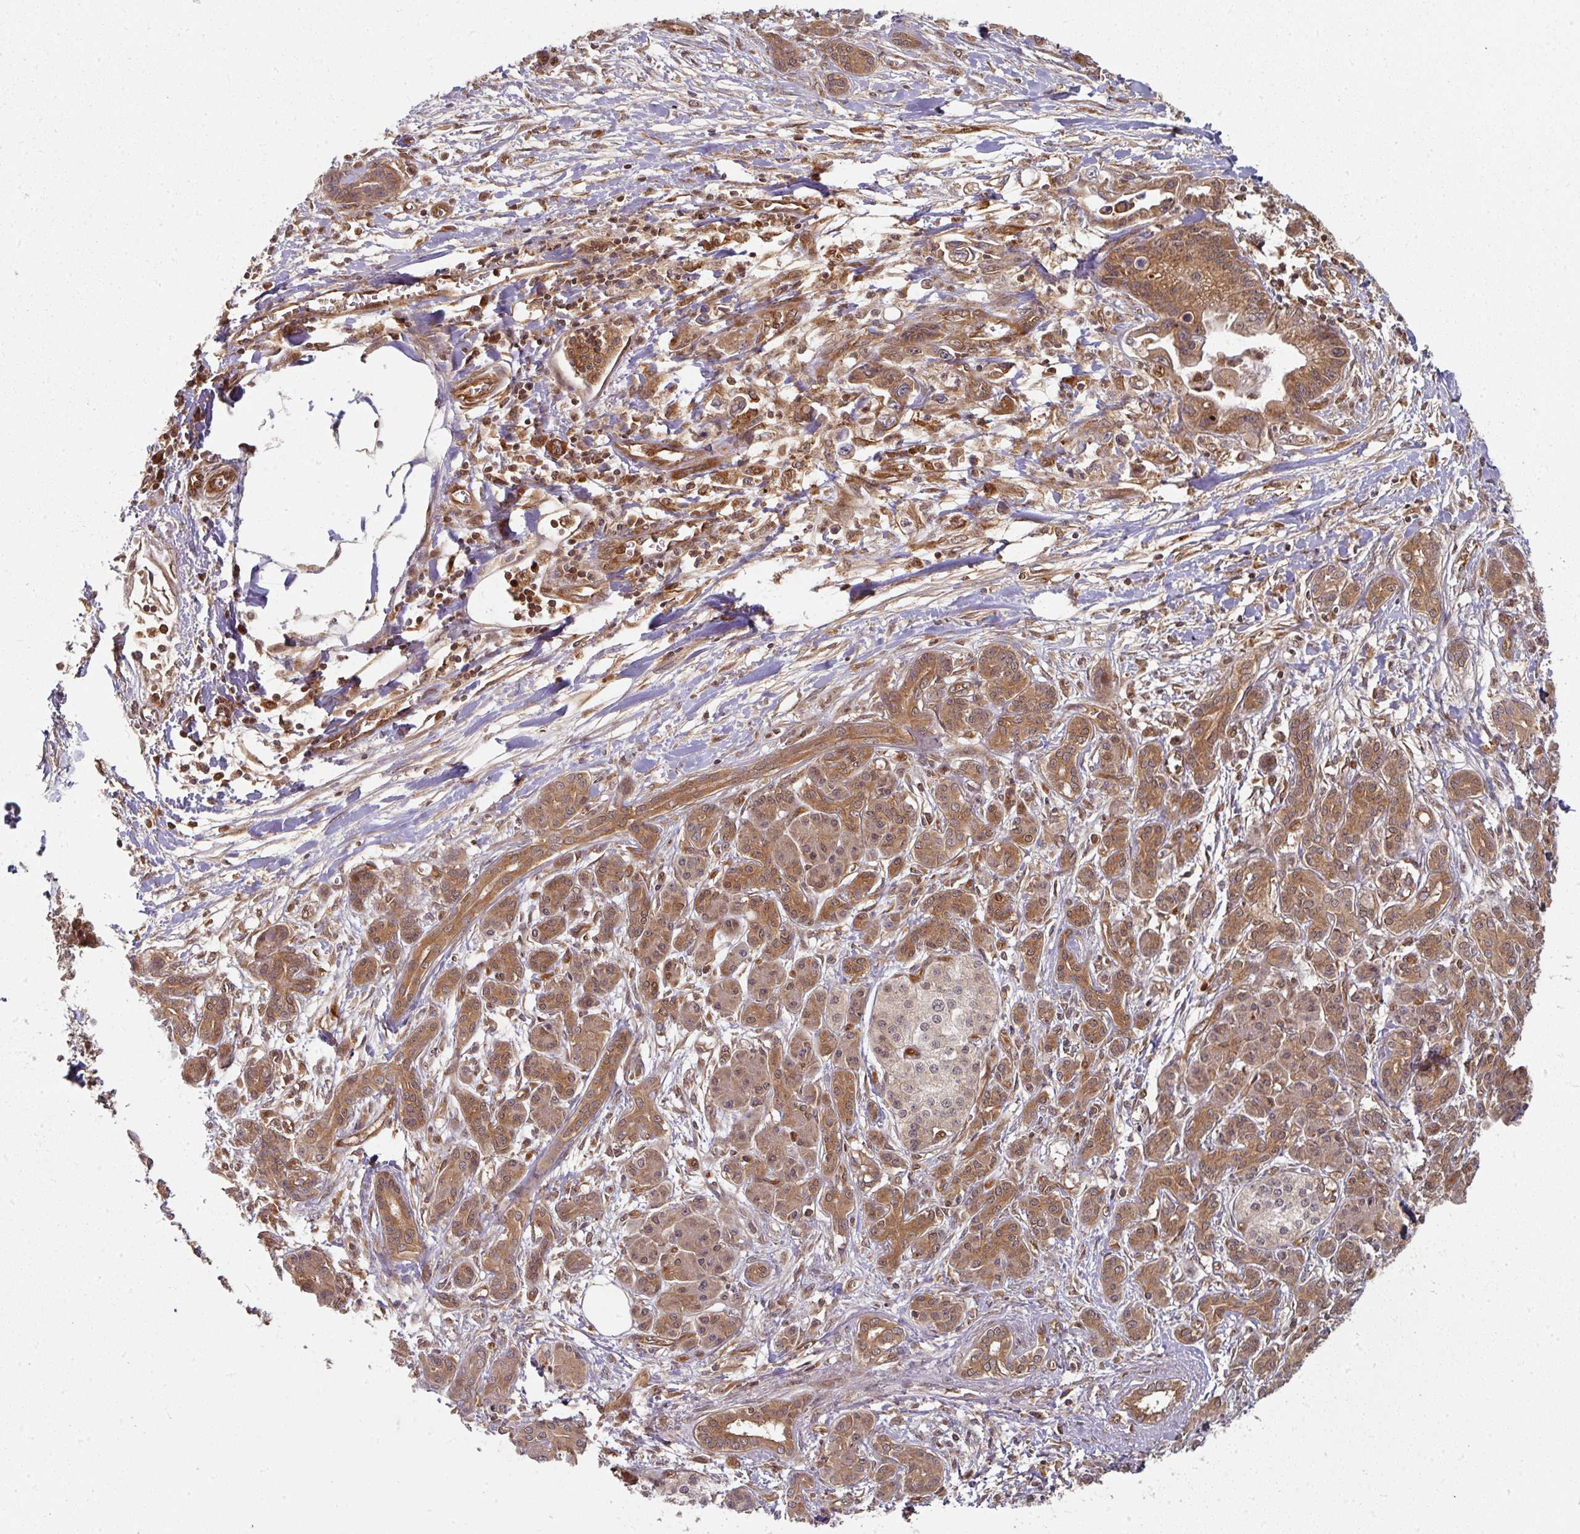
{"staining": {"intensity": "moderate", "quantity": ">75%", "location": "cytoplasmic/membranous"}, "tissue": "pancreatic cancer", "cell_type": "Tumor cells", "image_type": "cancer", "snomed": [{"axis": "morphology", "description": "Adenocarcinoma, NOS"}, {"axis": "topography", "description": "Pancreas"}], "caption": "This histopathology image exhibits immunohistochemistry (IHC) staining of pancreatic adenocarcinoma, with medium moderate cytoplasmic/membranous positivity in about >75% of tumor cells.", "gene": "EIF4EBP2", "patient": {"sex": "male", "age": 61}}